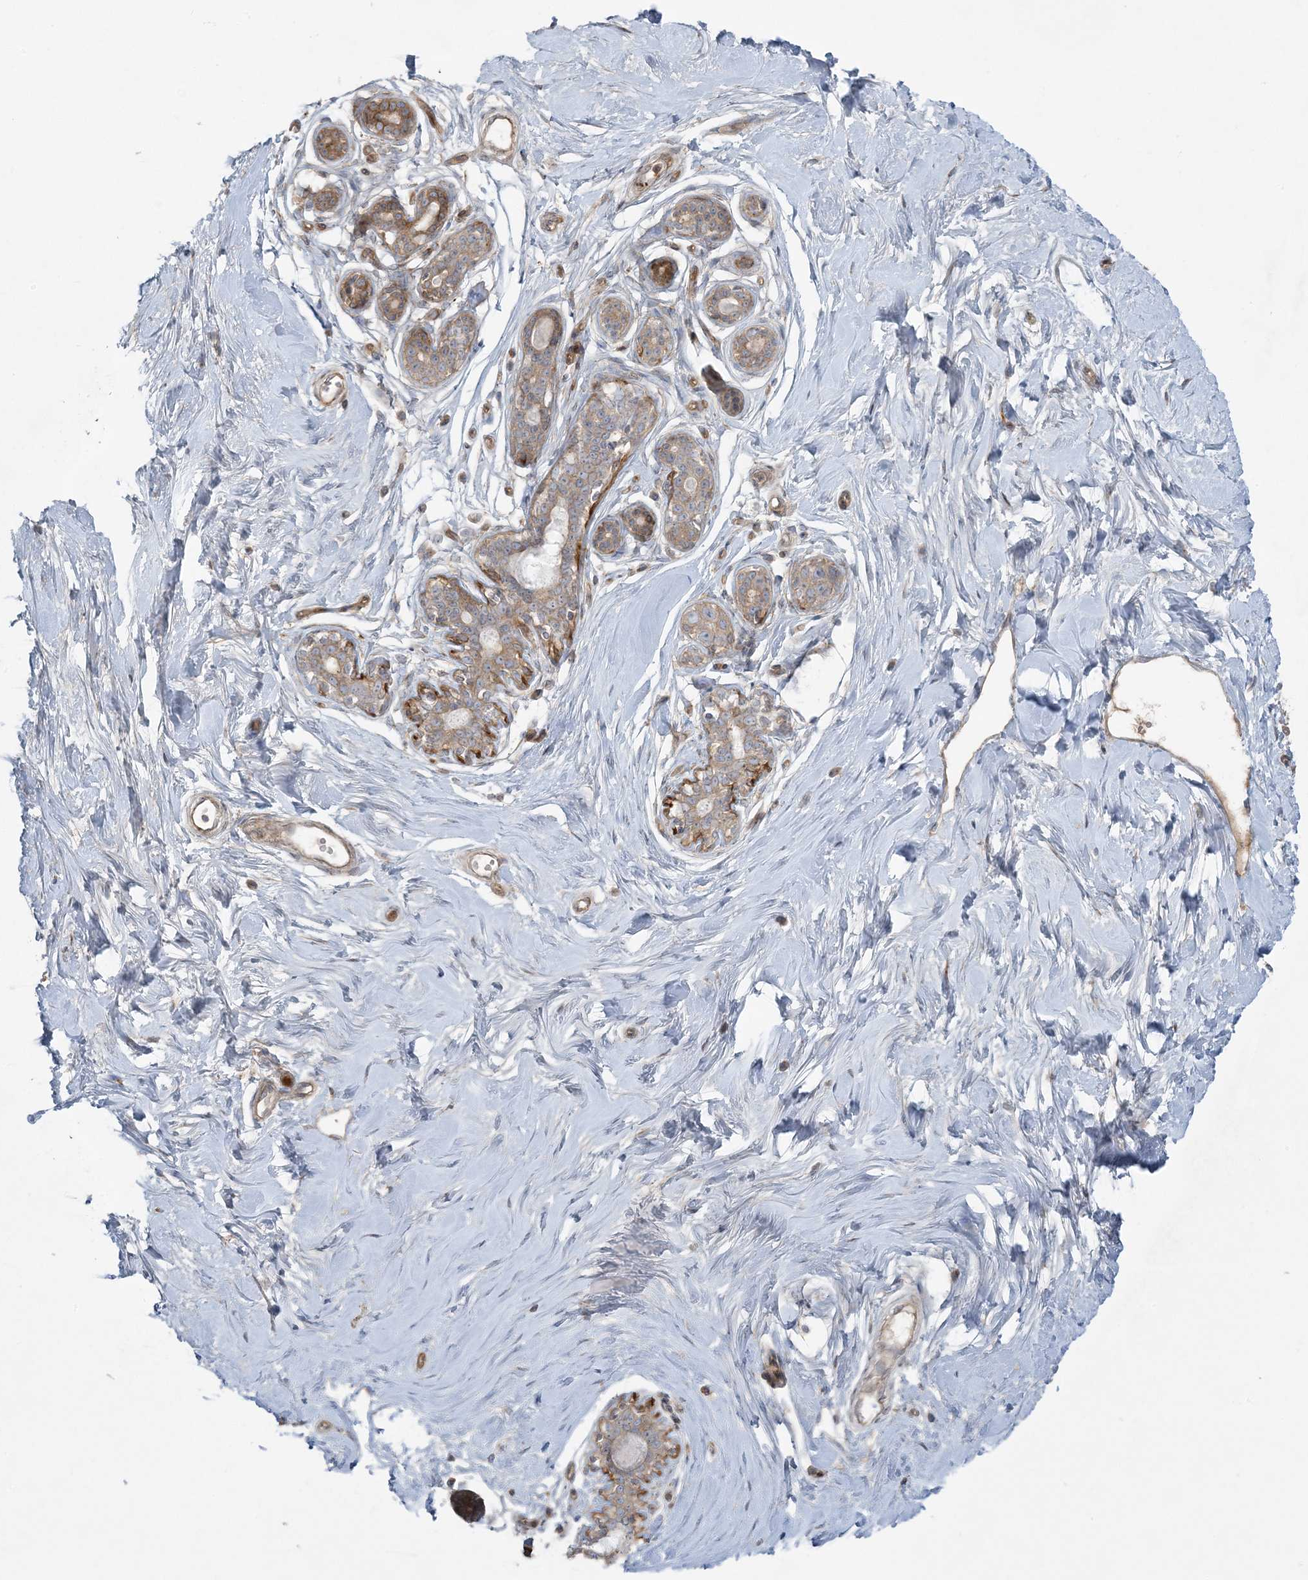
{"staining": {"intensity": "weak", "quantity": ">75%", "location": "cytoplasmic/membranous"}, "tissue": "breast", "cell_type": "Adipocytes", "image_type": "normal", "snomed": [{"axis": "morphology", "description": "Normal tissue, NOS"}, {"axis": "morphology", "description": "Adenoma, NOS"}, {"axis": "topography", "description": "Breast"}], "caption": "A micrograph showing weak cytoplasmic/membranous positivity in about >75% of adipocytes in benign breast, as visualized by brown immunohistochemical staining.", "gene": "PIK3R4", "patient": {"sex": "female", "age": 23}}